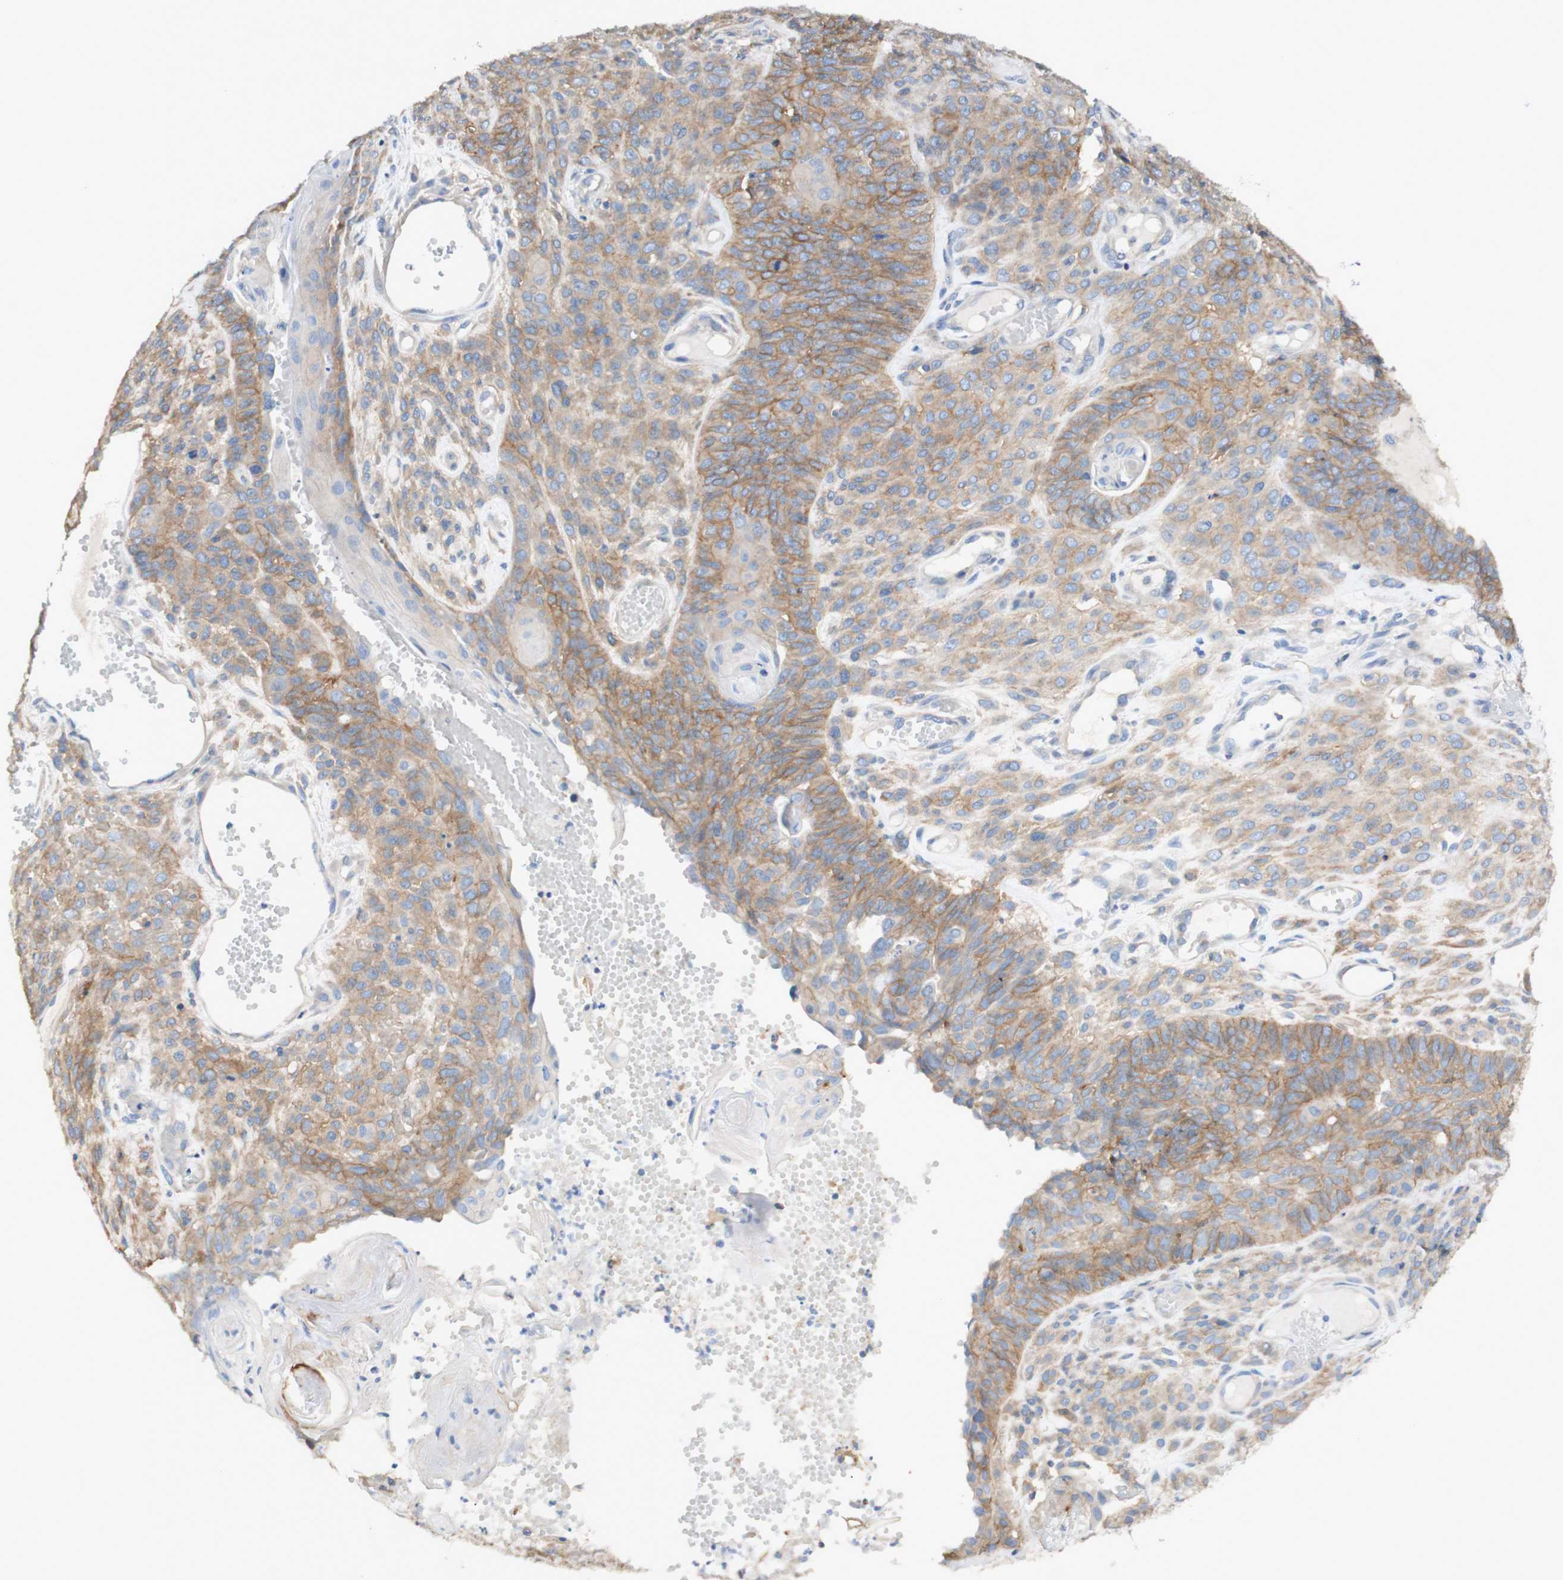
{"staining": {"intensity": "weak", "quantity": ">75%", "location": "cytoplasmic/membranous"}, "tissue": "endometrial cancer", "cell_type": "Tumor cells", "image_type": "cancer", "snomed": [{"axis": "morphology", "description": "Adenocarcinoma, NOS"}, {"axis": "topography", "description": "Endometrium"}], "caption": "IHC photomicrograph of neoplastic tissue: human endometrial cancer (adenocarcinoma) stained using IHC reveals low levels of weak protein expression localized specifically in the cytoplasmic/membranous of tumor cells, appearing as a cytoplasmic/membranous brown color.", "gene": "ATP2B1", "patient": {"sex": "female", "age": 32}}